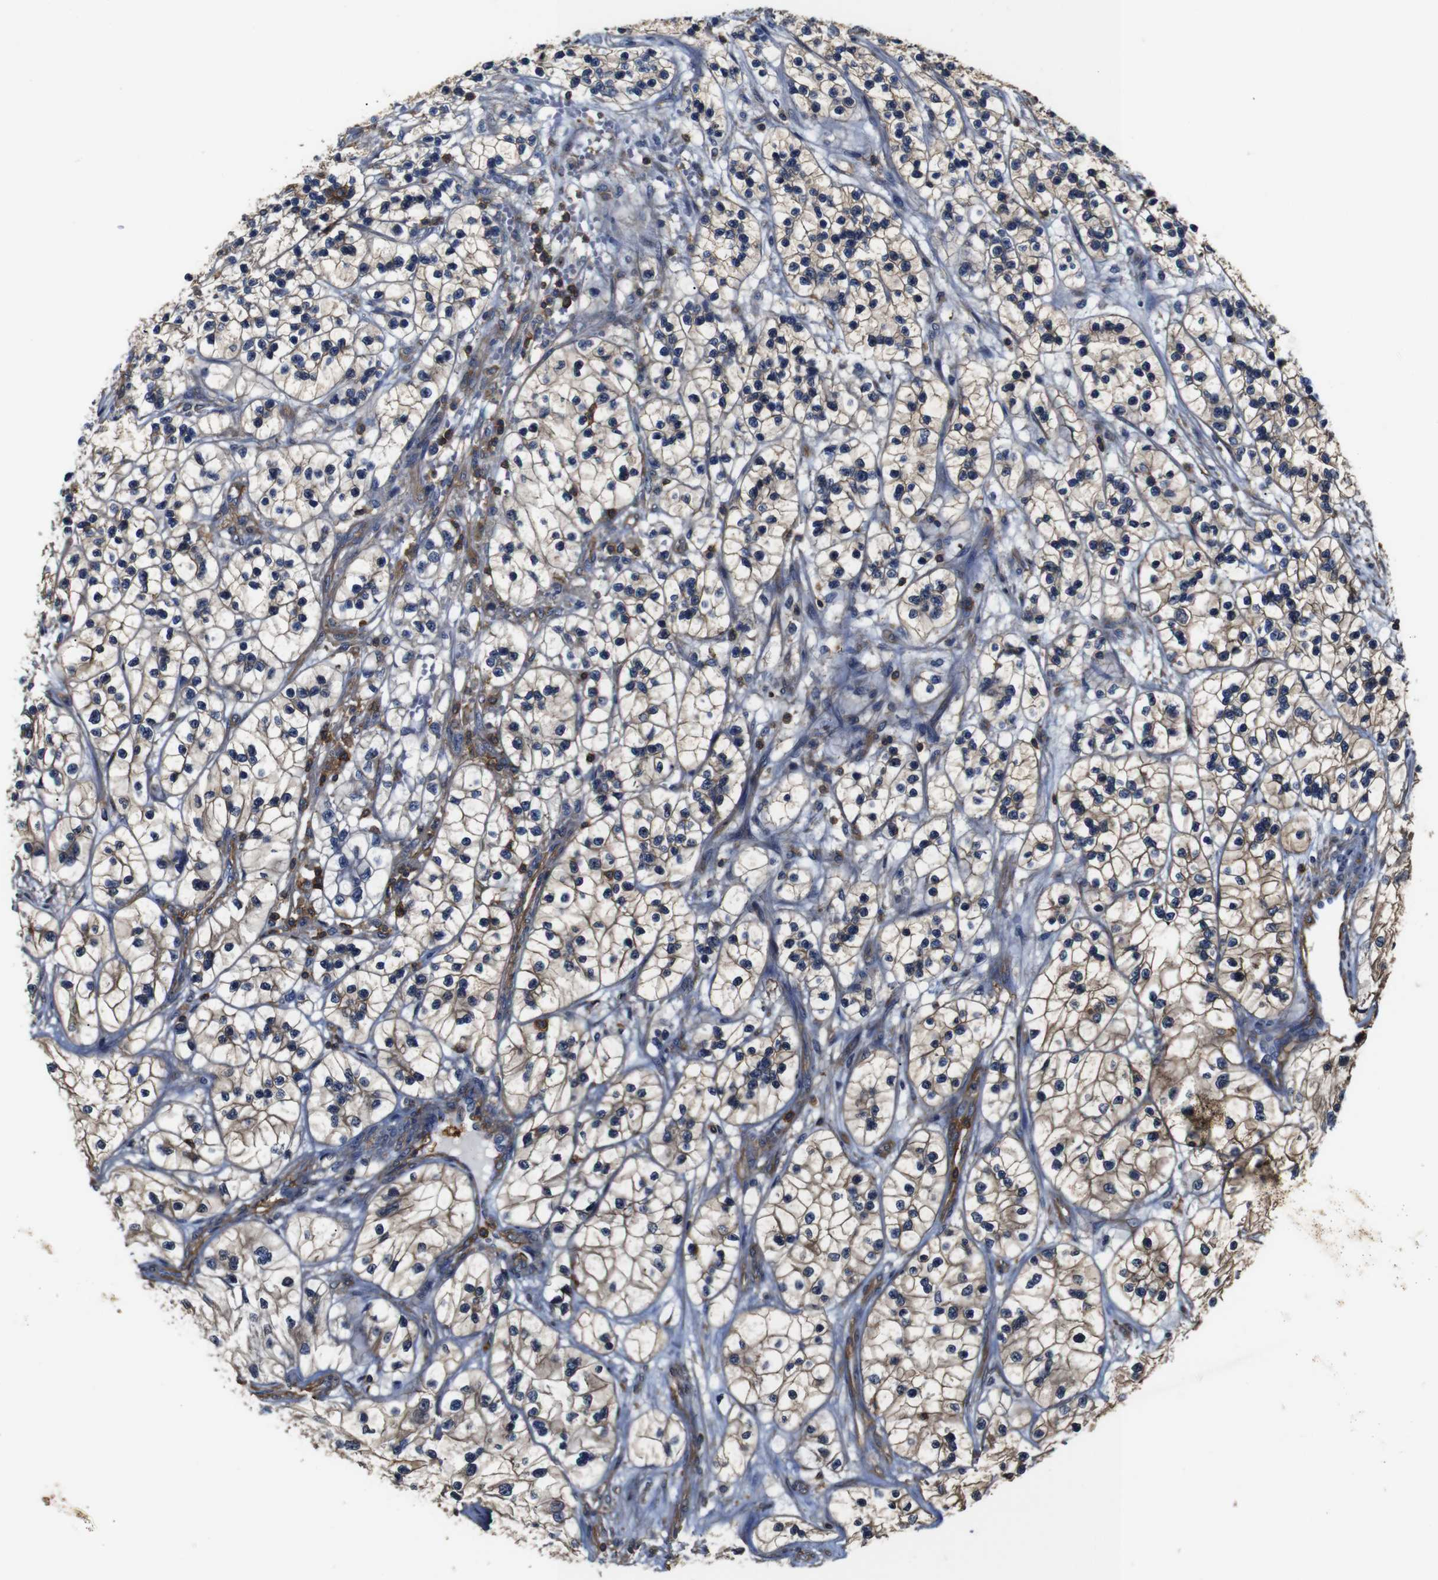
{"staining": {"intensity": "moderate", "quantity": ">75%", "location": "cytoplasmic/membranous"}, "tissue": "renal cancer", "cell_type": "Tumor cells", "image_type": "cancer", "snomed": [{"axis": "morphology", "description": "Adenocarcinoma, NOS"}, {"axis": "topography", "description": "Kidney"}], "caption": "Immunohistochemistry (IHC) photomicrograph of neoplastic tissue: human renal adenocarcinoma stained using IHC shows medium levels of moderate protein expression localized specifically in the cytoplasmic/membranous of tumor cells, appearing as a cytoplasmic/membranous brown color.", "gene": "PI4KA", "patient": {"sex": "female", "age": 57}}